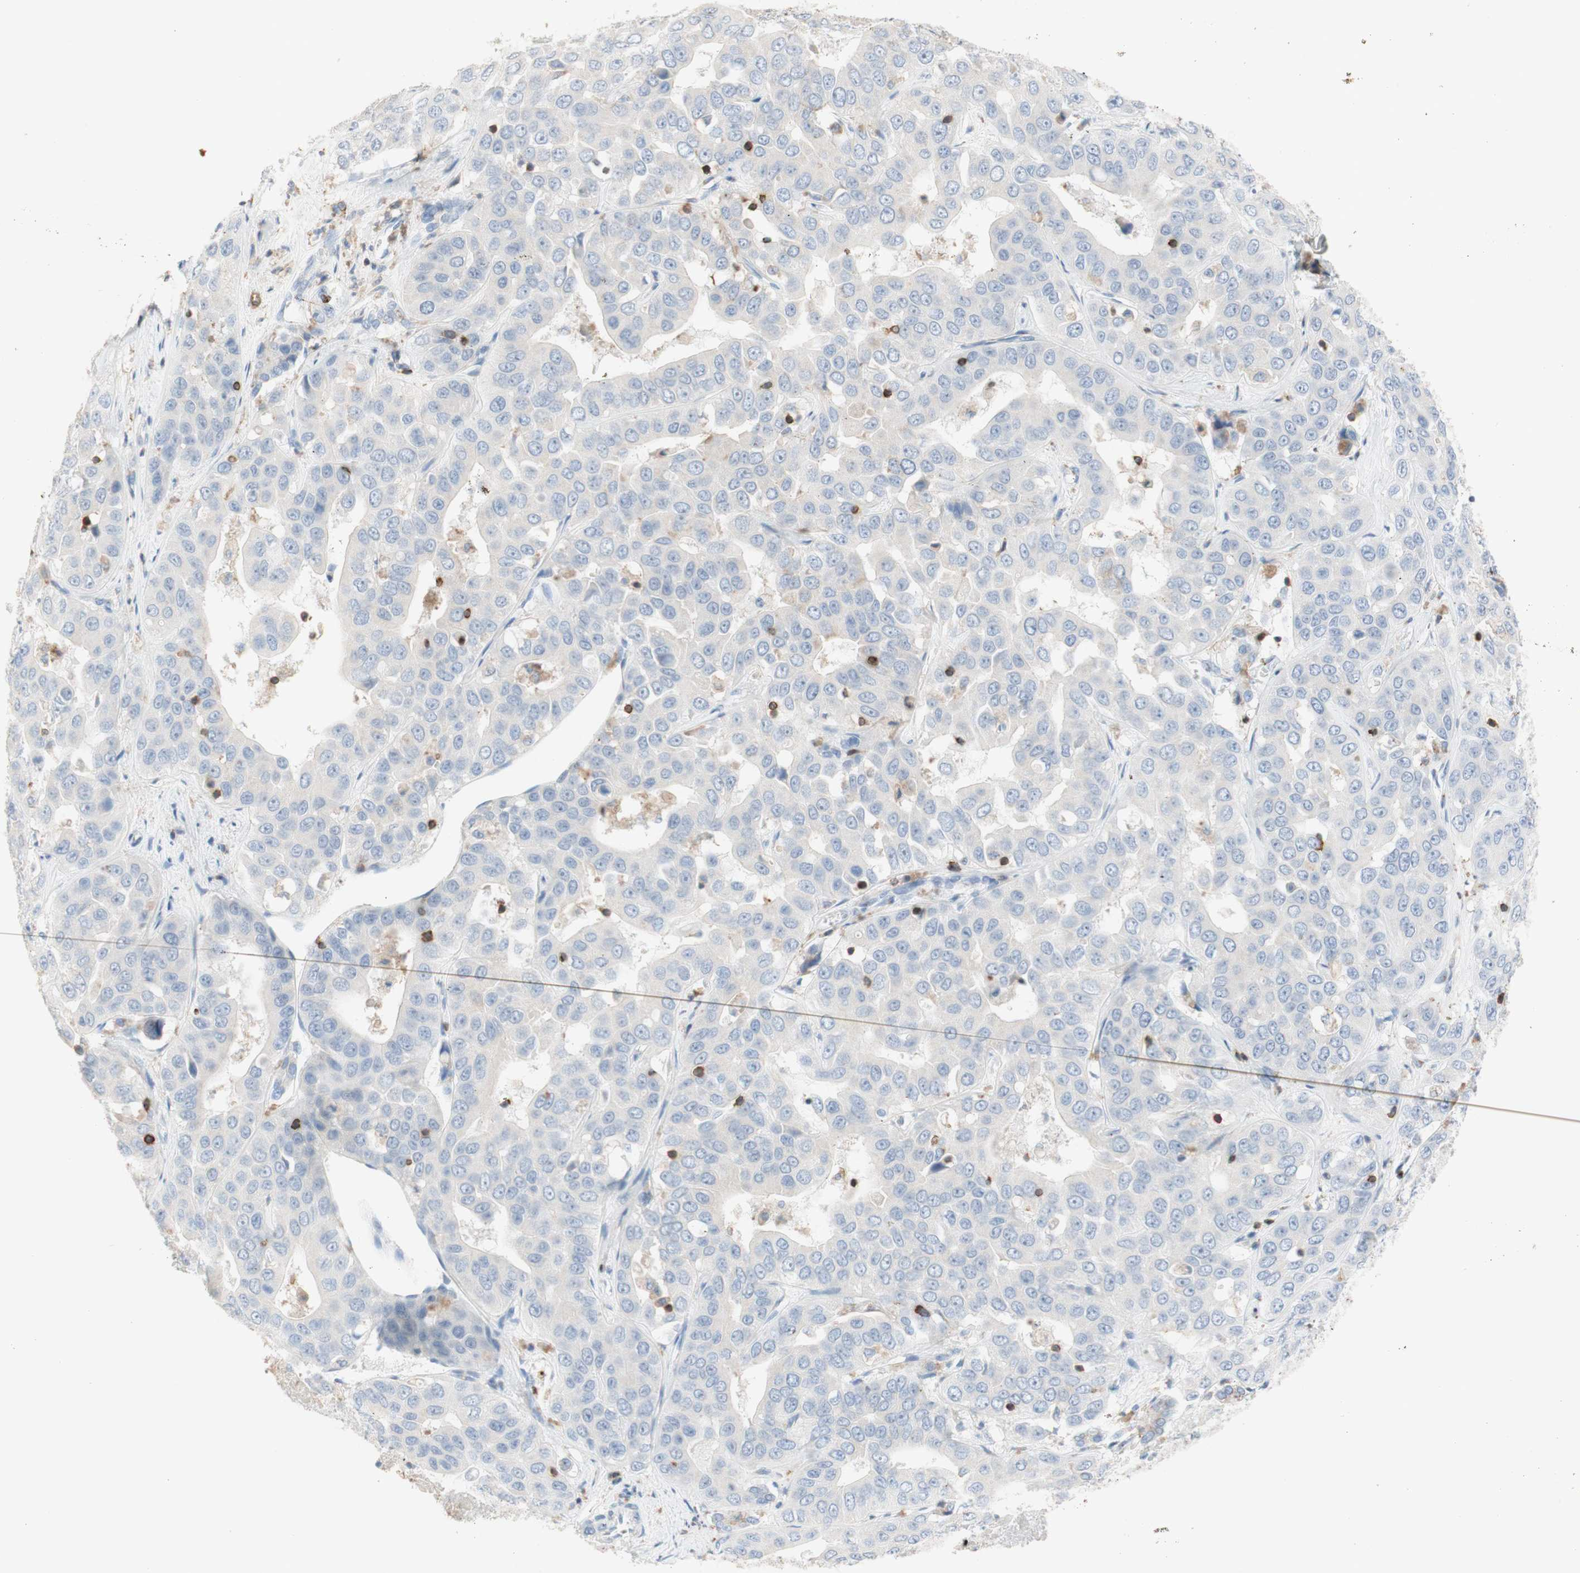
{"staining": {"intensity": "negative", "quantity": "none", "location": "none"}, "tissue": "liver cancer", "cell_type": "Tumor cells", "image_type": "cancer", "snomed": [{"axis": "morphology", "description": "Cholangiocarcinoma"}, {"axis": "topography", "description": "Liver"}], "caption": "Micrograph shows no protein positivity in tumor cells of liver cancer tissue.", "gene": "SPINK6", "patient": {"sex": "female", "age": 52}}